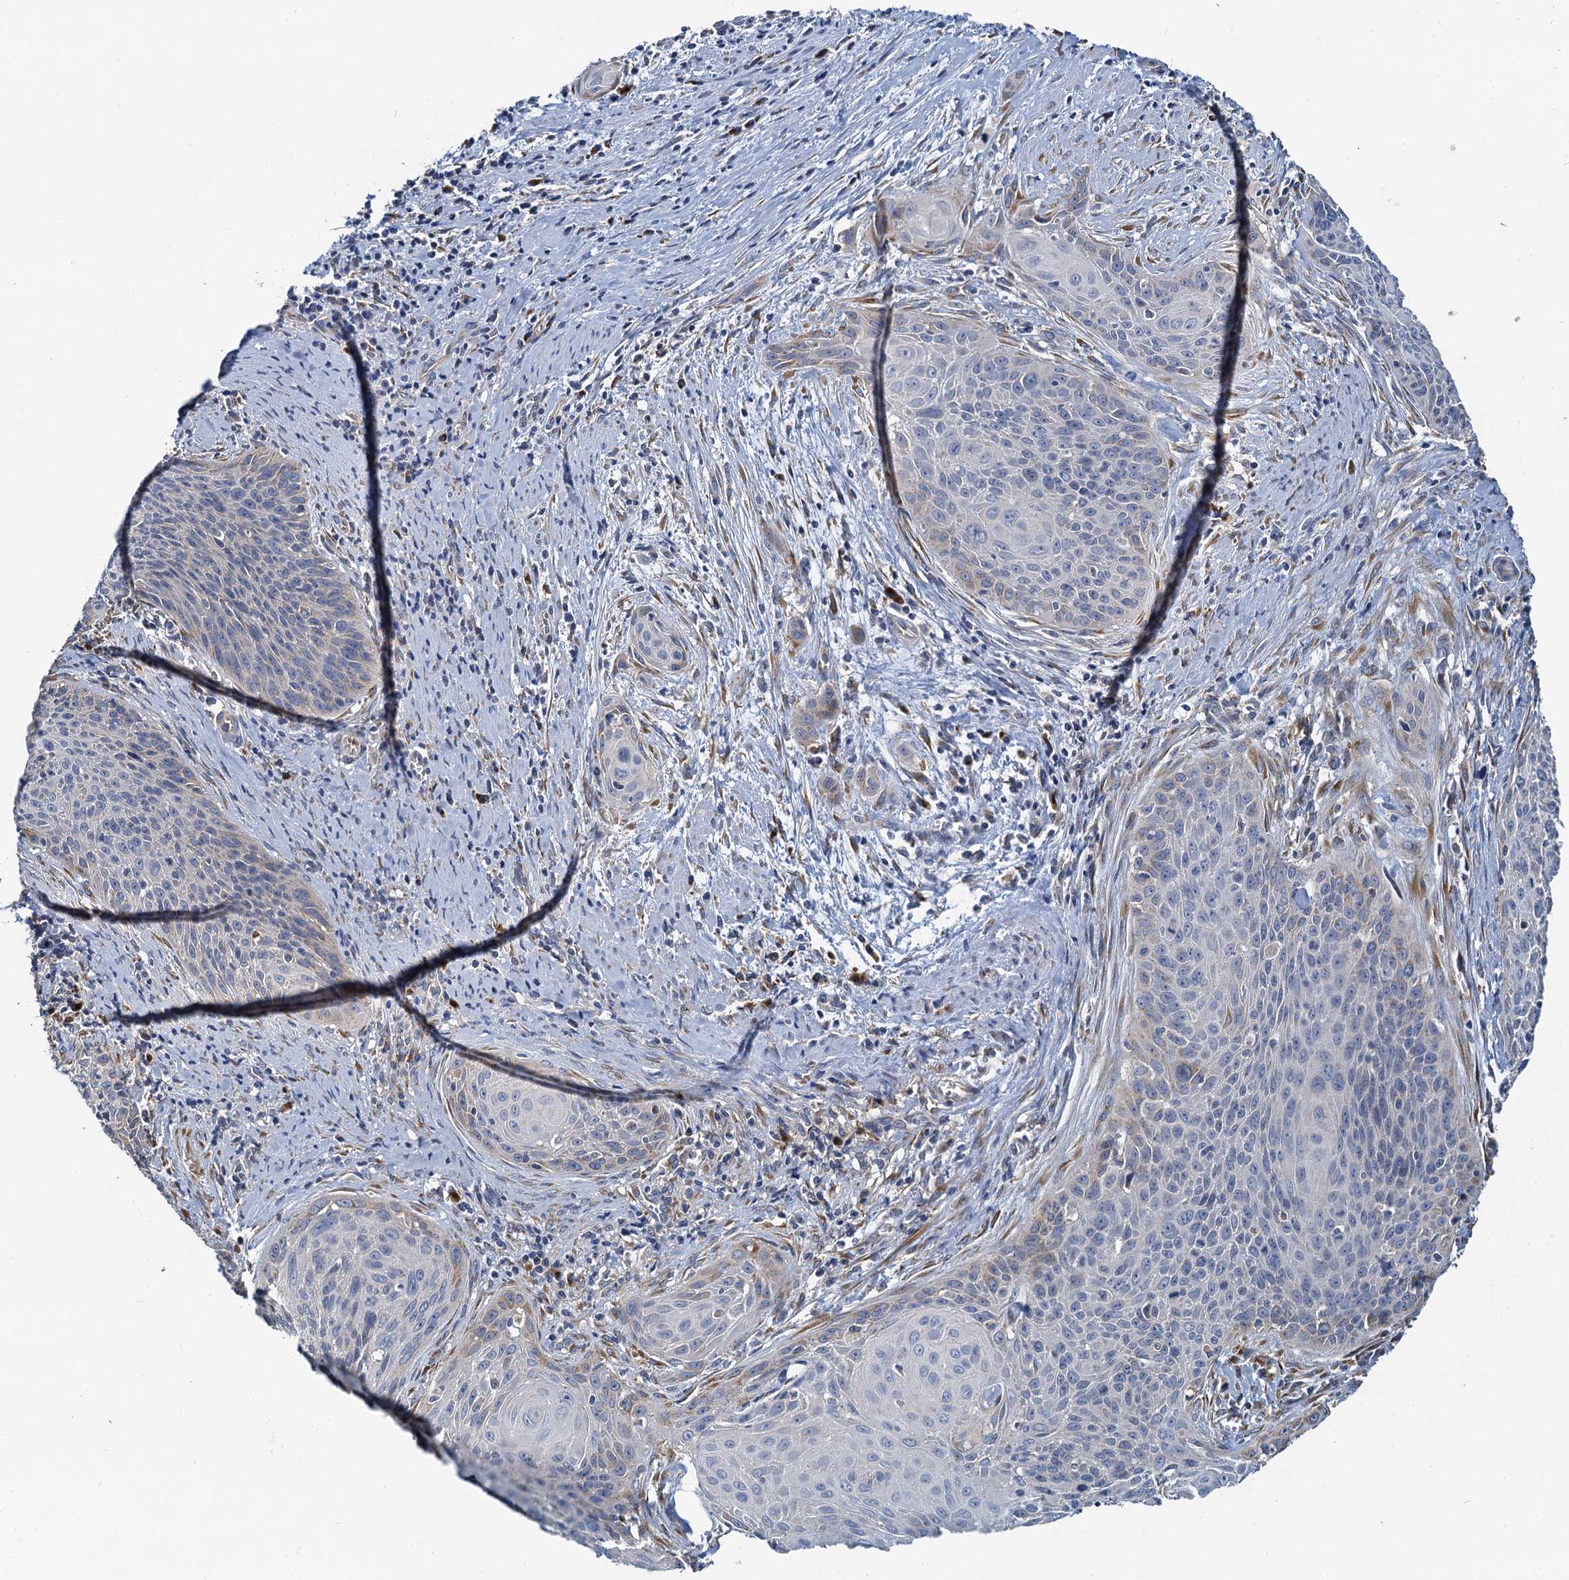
{"staining": {"intensity": "negative", "quantity": "none", "location": "none"}, "tissue": "cervical cancer", "cell_type": "Tumor cells", "image_type": "cancer", "snomed": [{"axis": "morphology", "description": "Squamous cell carcinoma, NOS"}, {"axis": "topography", "description": "Cervix"}], "caption": "Immunohistochemistry (IHC) of human cervical squamous cell carcinoma exhibits no positivity in tumor cells.", "gene": "NKAPD1", "patient": {"sex": "female", "age": 55}}